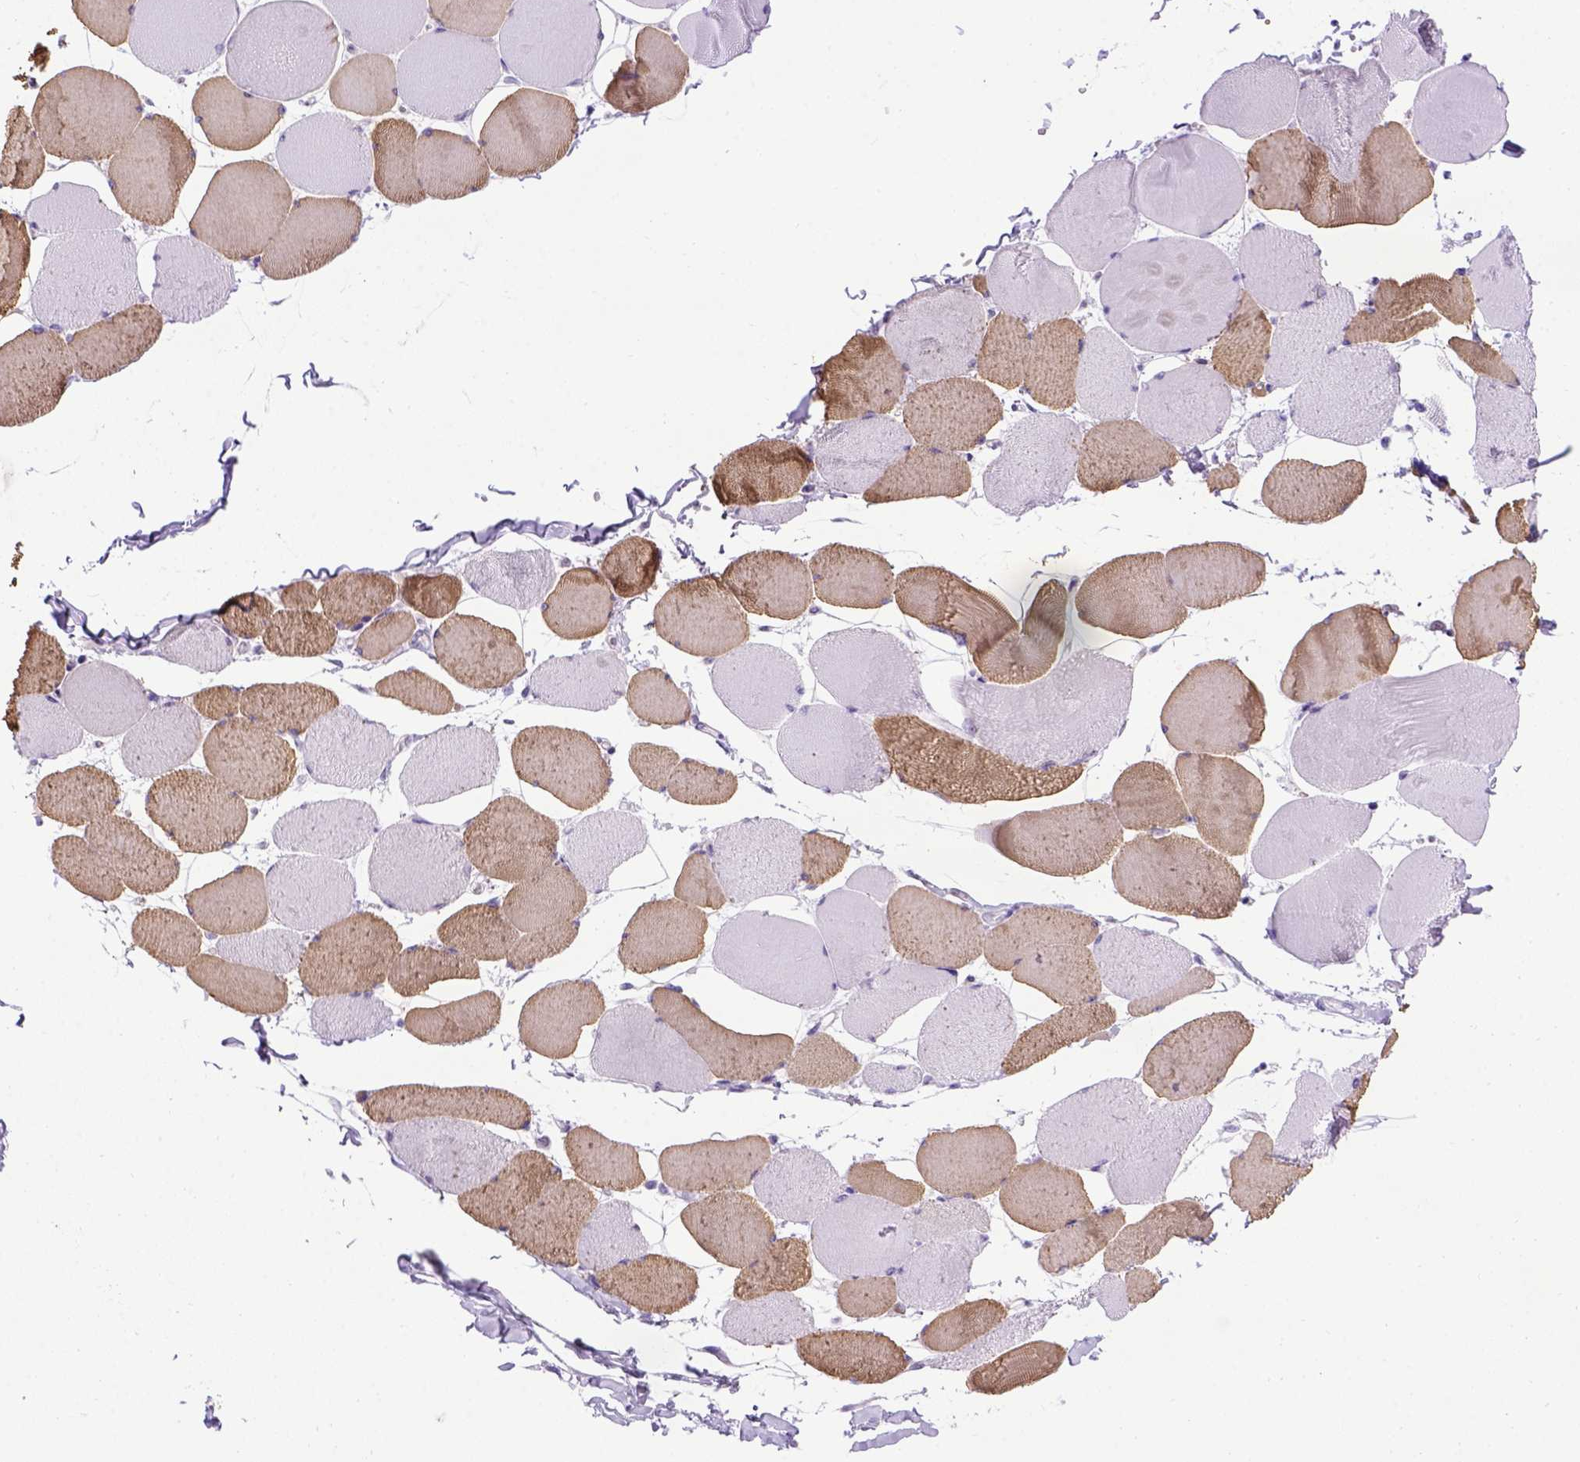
{"staining": {"intensity": "moderate", "quantity": "25%-75%", "location": "cytoplasmic/membranous"}, "tissue": "skeletal muscle", "cell_type": "Myocytes", "image_type": "normal", "snomed": [{"axis": "morphology", "description": "Normal tissue, NOS"}, {"axis": "topography", "description": "Skeletal muscle"}], "caption": "The photomicrograph exhibits a brown stain indicating the presence of a protein in the cytoplasmic/membranous of myocytes in skeletal muscle. Using DAB (3,3'-diaminobenzidine) (brown) and hematoxylin (blue) stains, captured at high magnification using brightfield microscopy.", "gene": "ADAM12", "patient": {"sex": "female", "age": 75}}